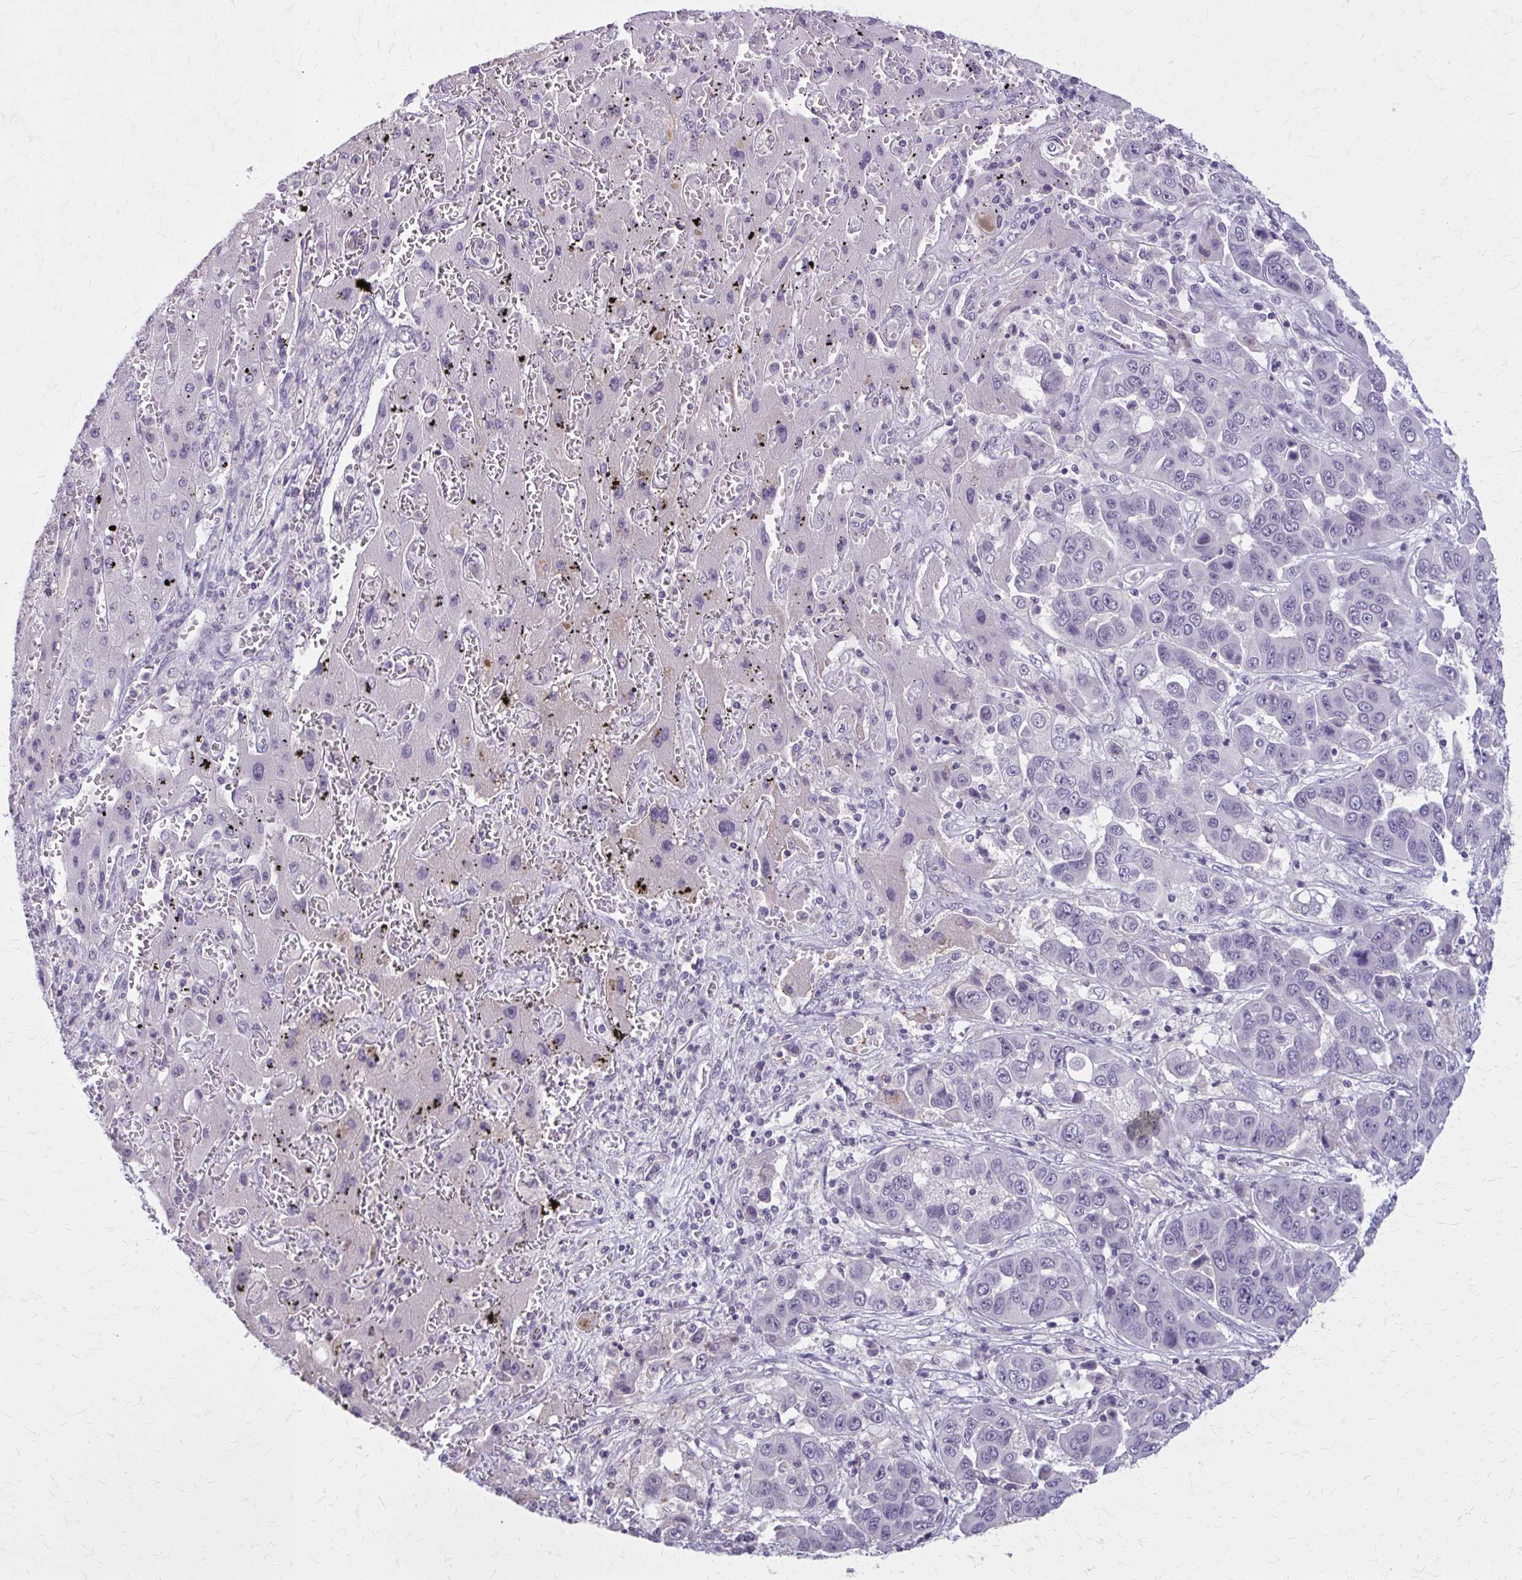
{"staining": {"intensity": "negative", "quantity": "none", "location": "none"}, "tissue": "liver cancer", "cell_type": "Tumor cells", "image_type": "cancer", "snomed": [{"axis": "morphology", "description": "Cholangiocarcinoma"}, {"axis": "topography", "description": "Liver"}], "caption": "Liver cancer (cholangiocarcinoma) was stained to show a protein in brown. There is no significant staining in tumor cells. (DAB (3,3'-diaminobenzidine) immunohistochemistry (IHC) with hematoxylin counter stain).", "gene": "OR4A47", "patient": {"sex": "female", "age": 52}}